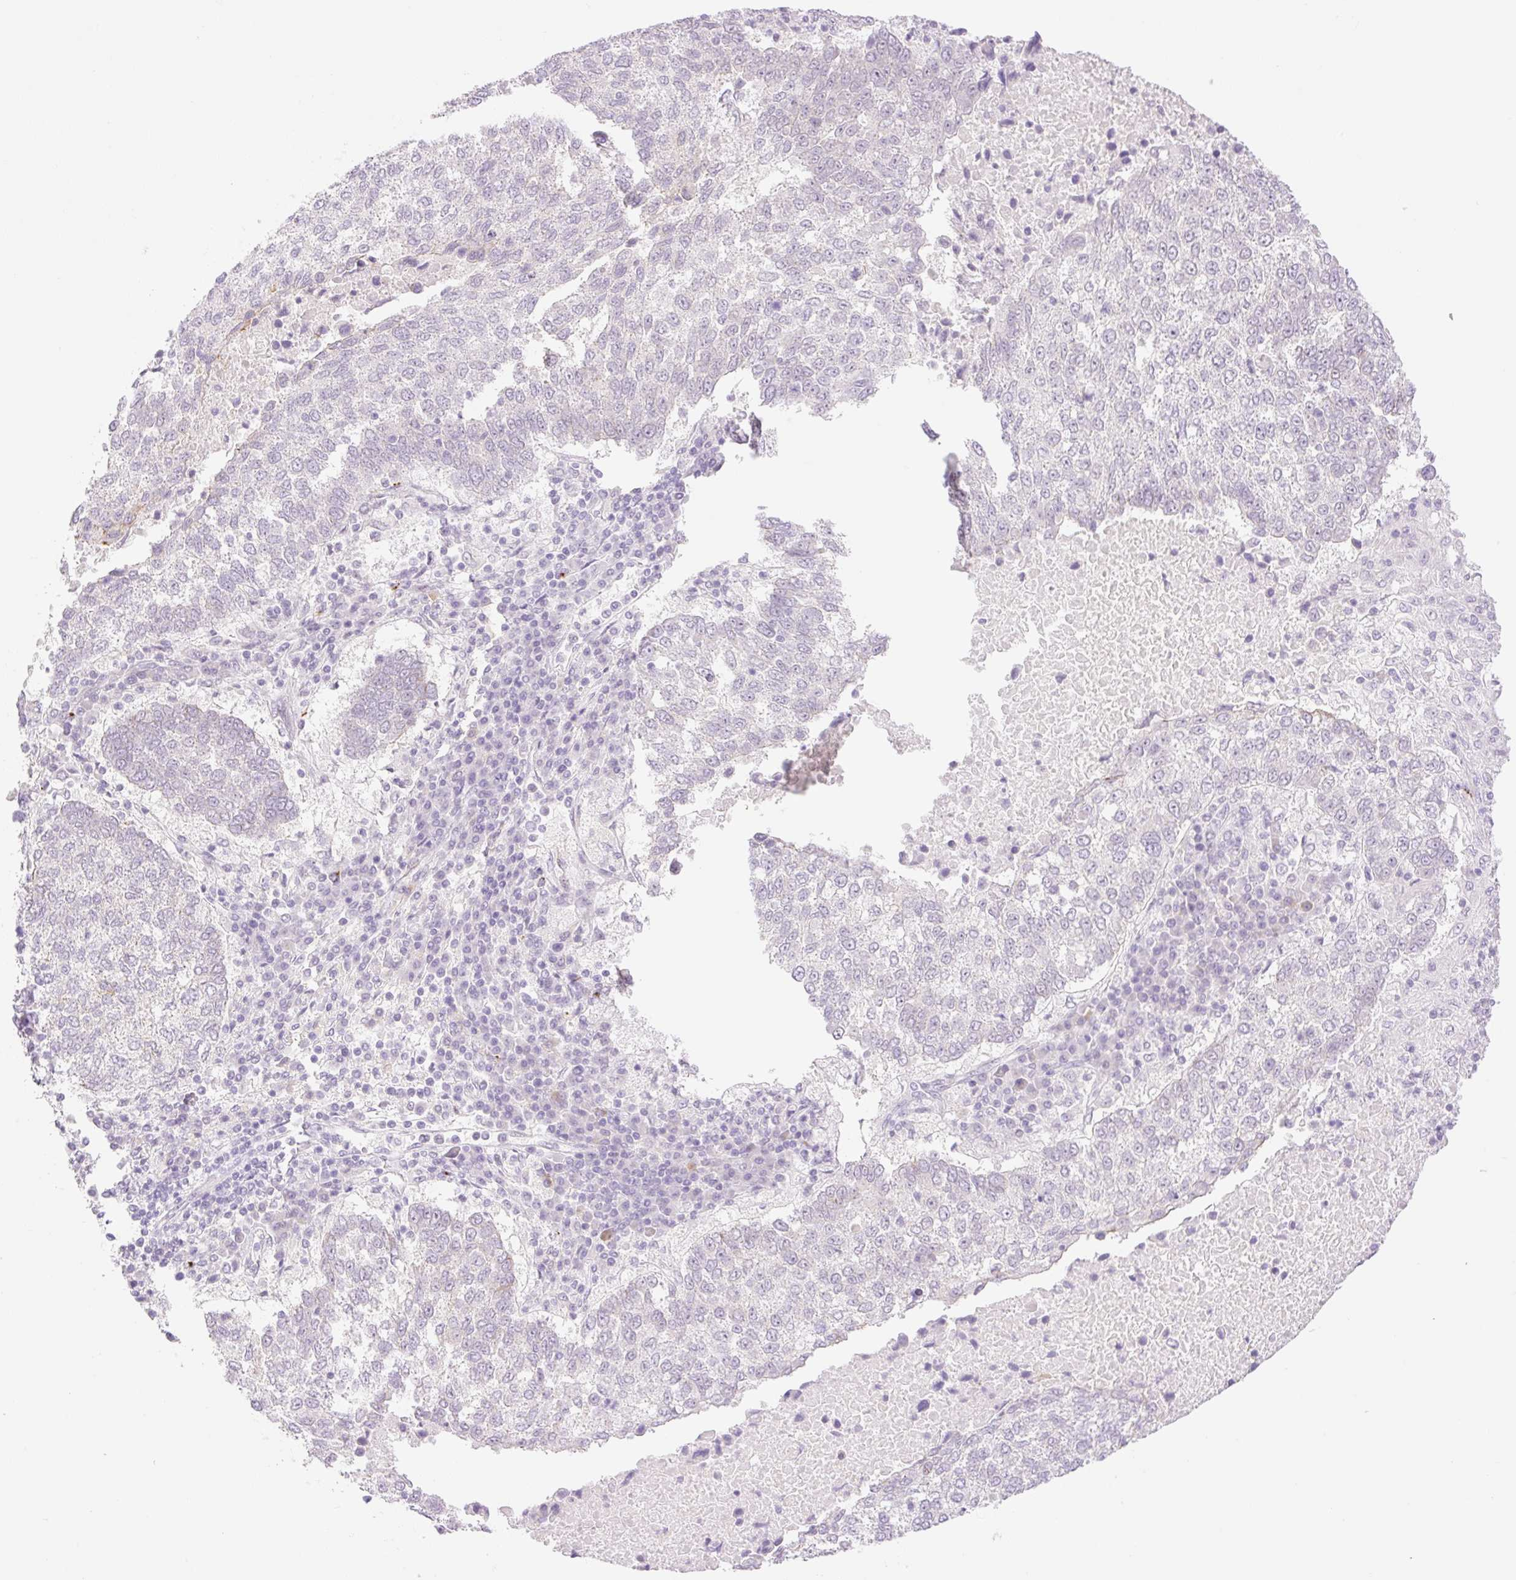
{"staining": {"intensity": "weak", "quantity": "<25%", "location": "cytoplasmic/membranous"}, "tissue": "lung cancer", "cell_type": "Tumor cells", "image_type": "cancer", "snomed": [{"axis": "morphology", "description": "Squamous cell carcinoma, NOS"}, {"axis": "topography", "description": "Lung"}], "caption": "Immunohistochemistry (IHC) micrograph of human squamous cell carcinoma (lung) stained for a protein (brown), which reveals no positivity in tumor cells.", "gene": "SPRYD4", "patient": {"sex": "male", "age": 73}}